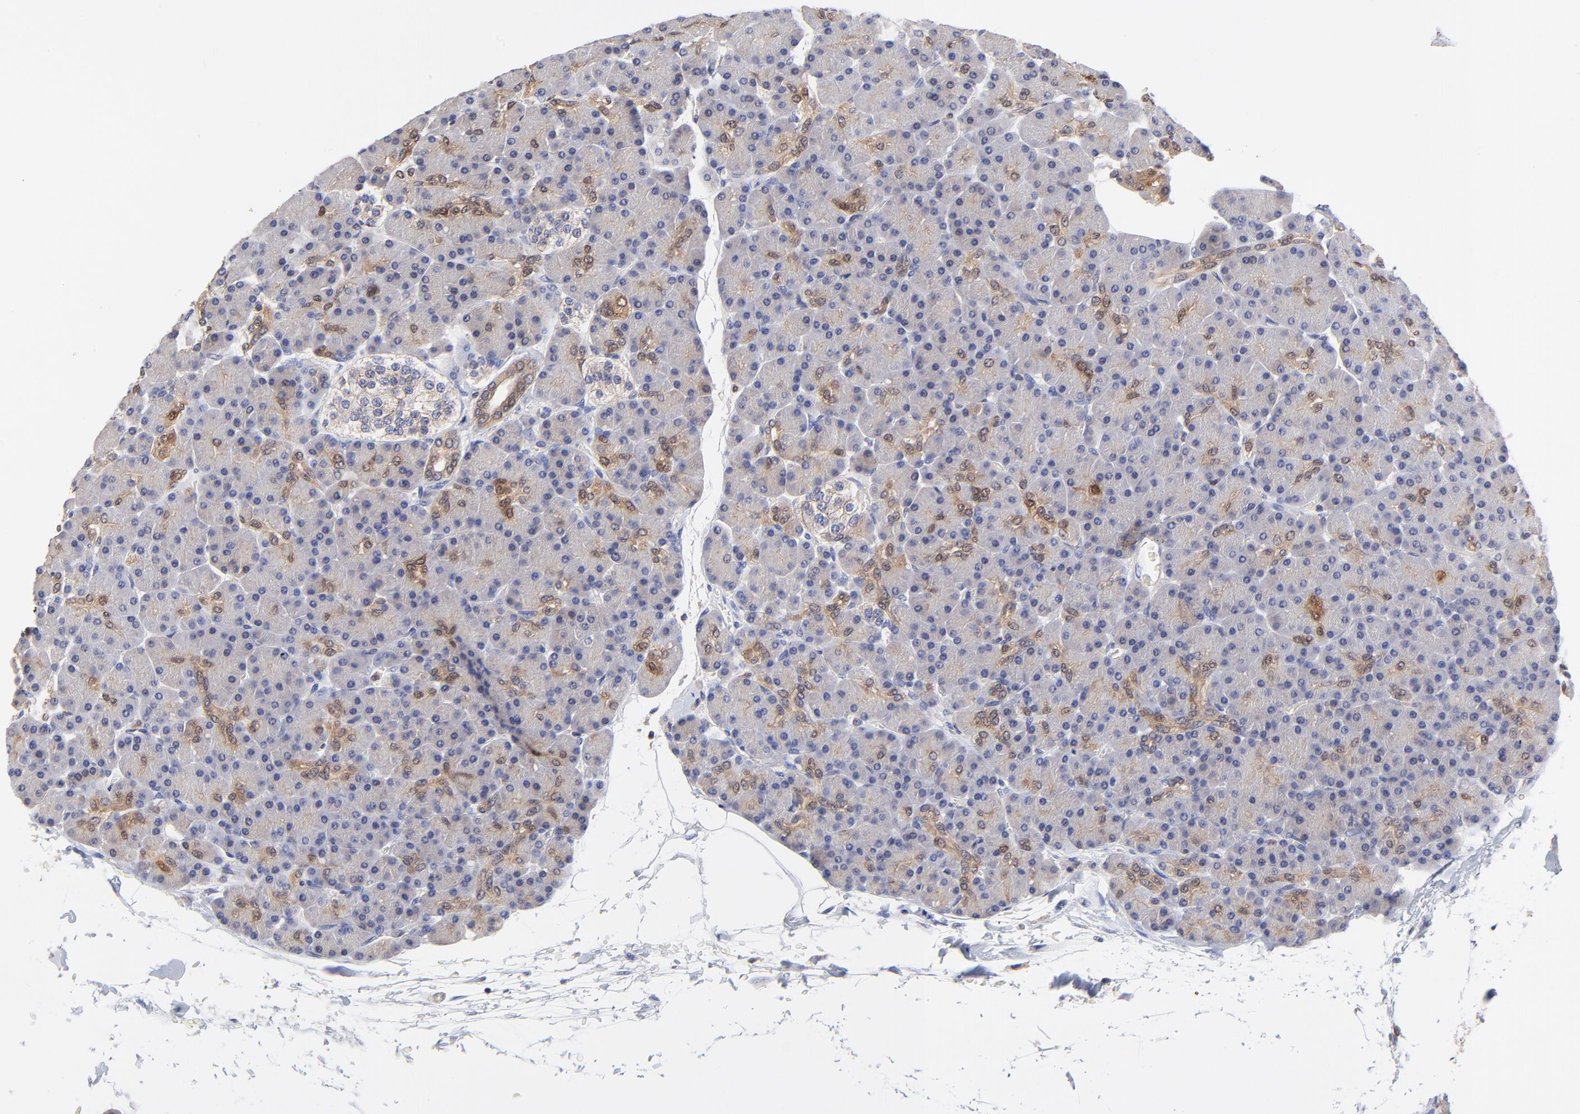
{"staining": {"intensity": "moderate", "quantity": "25%-75%", "location": "cytoplasmic/membranous,nuclear"}, "tissue": "pancreas", "cell_type": "Exocrine glandular cells", "image_type": "normal", "snomed": [{"axis": "morphology", "description": "Normal tissue, NOS"}, {"axis": "topography", "description": "Pancreas"}], "caption": "The immunohistochemical stain labels moderate cytoplasmic/membranous,nuclear expression in exocrine glandular cells of benign pancreas.", "gene": "DCTPP1", "patient": {"sex": "female", "age": 43}}